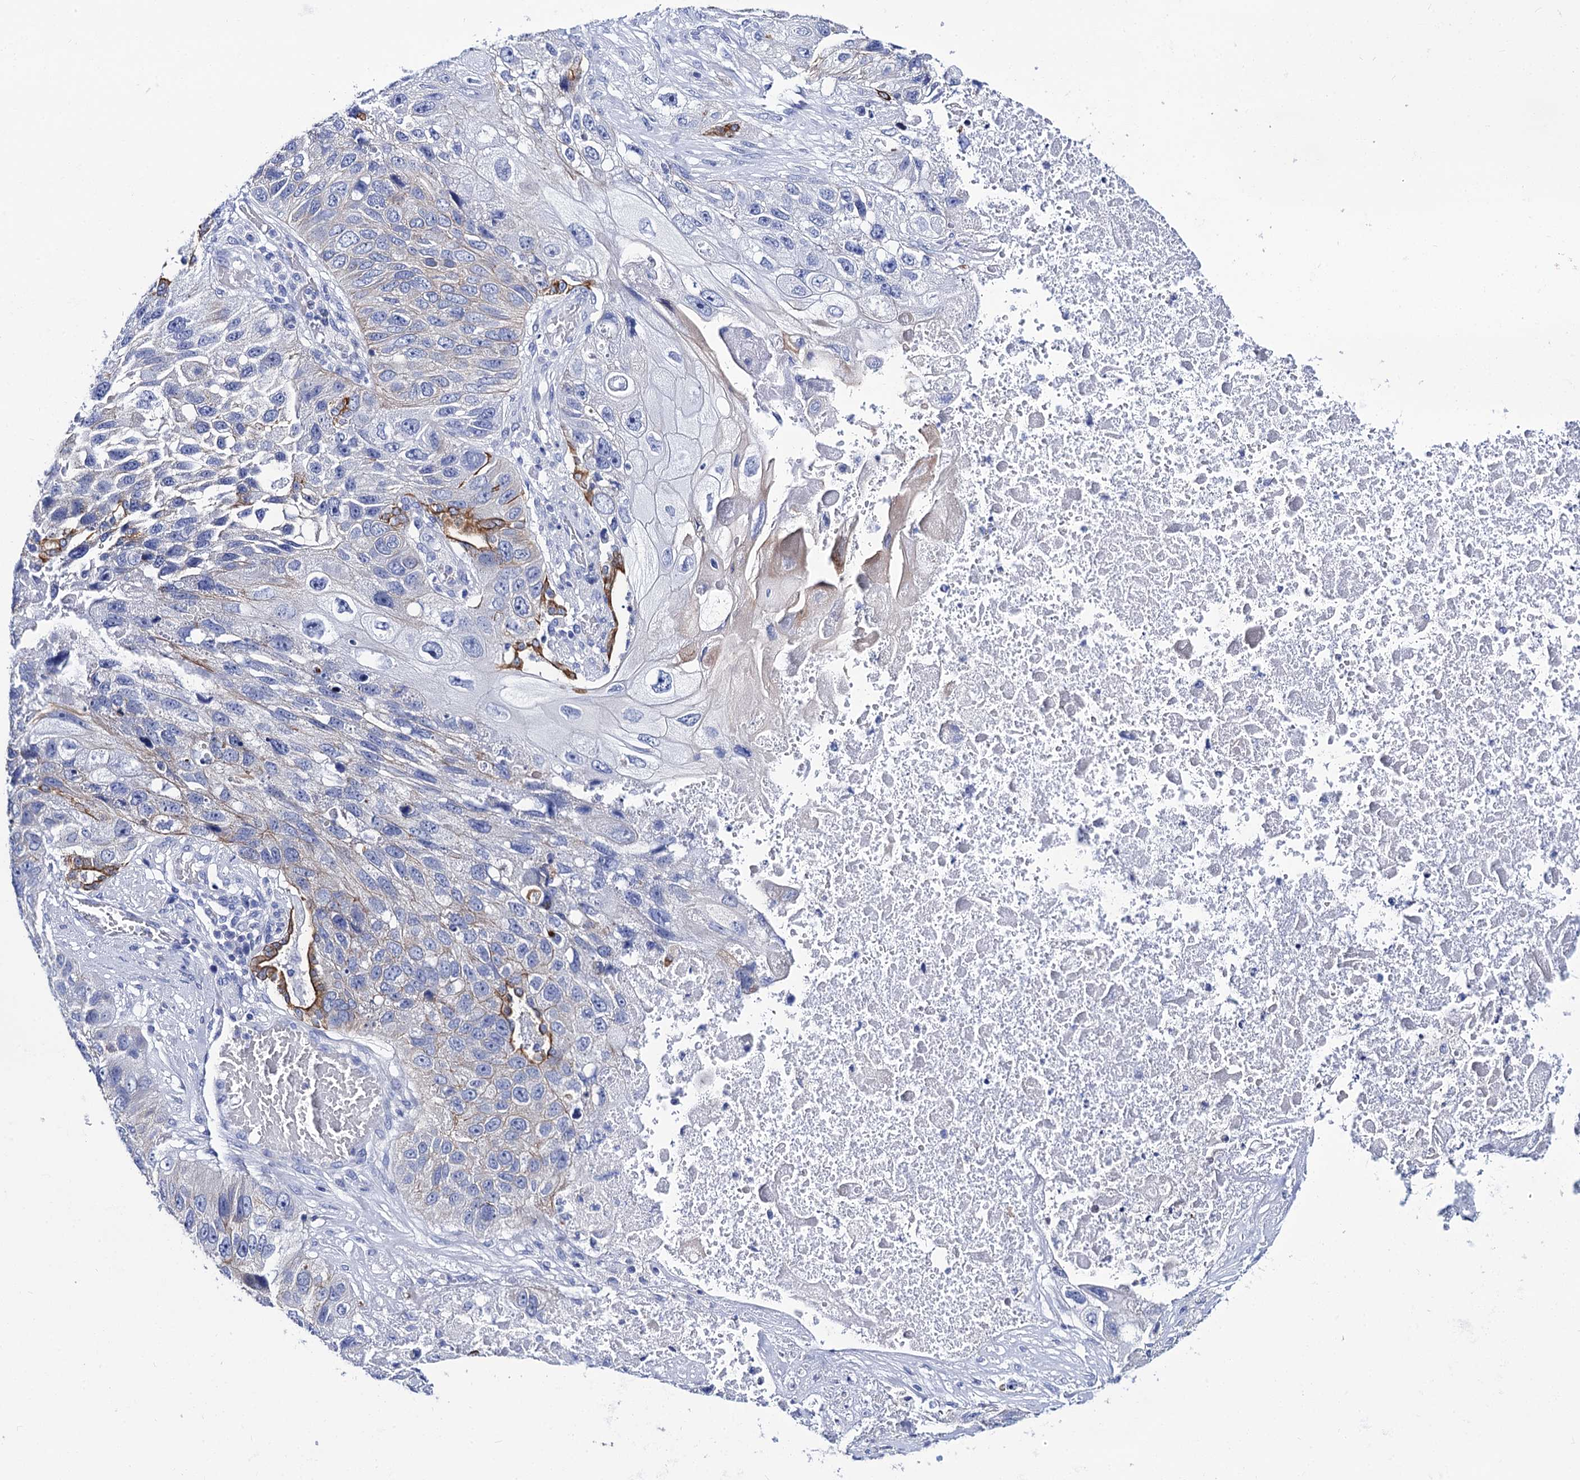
{"staining": {"intensity": "weak", "quantity": "25%-75%", "location": "cytoplasmic/membranous"}, "tissue": "lung cancer", "cell_type": "Tumor cells", "image_type": "cancer", "snomed": [{"axis": "morphology", "description": "Squamous cell carcinoma, NOS"}, {"axis": "topography", "description": "Lung"}], "caption": "DAB immunohistochemical staining of human squamous cell carcinoma (lung) demonstrates weak cytoplasmic/membranous protein expression in approximately 25%-75% of tumor cells.", "gene": "RAB3IP", "patient": {"sex": "male", "age": 61}}